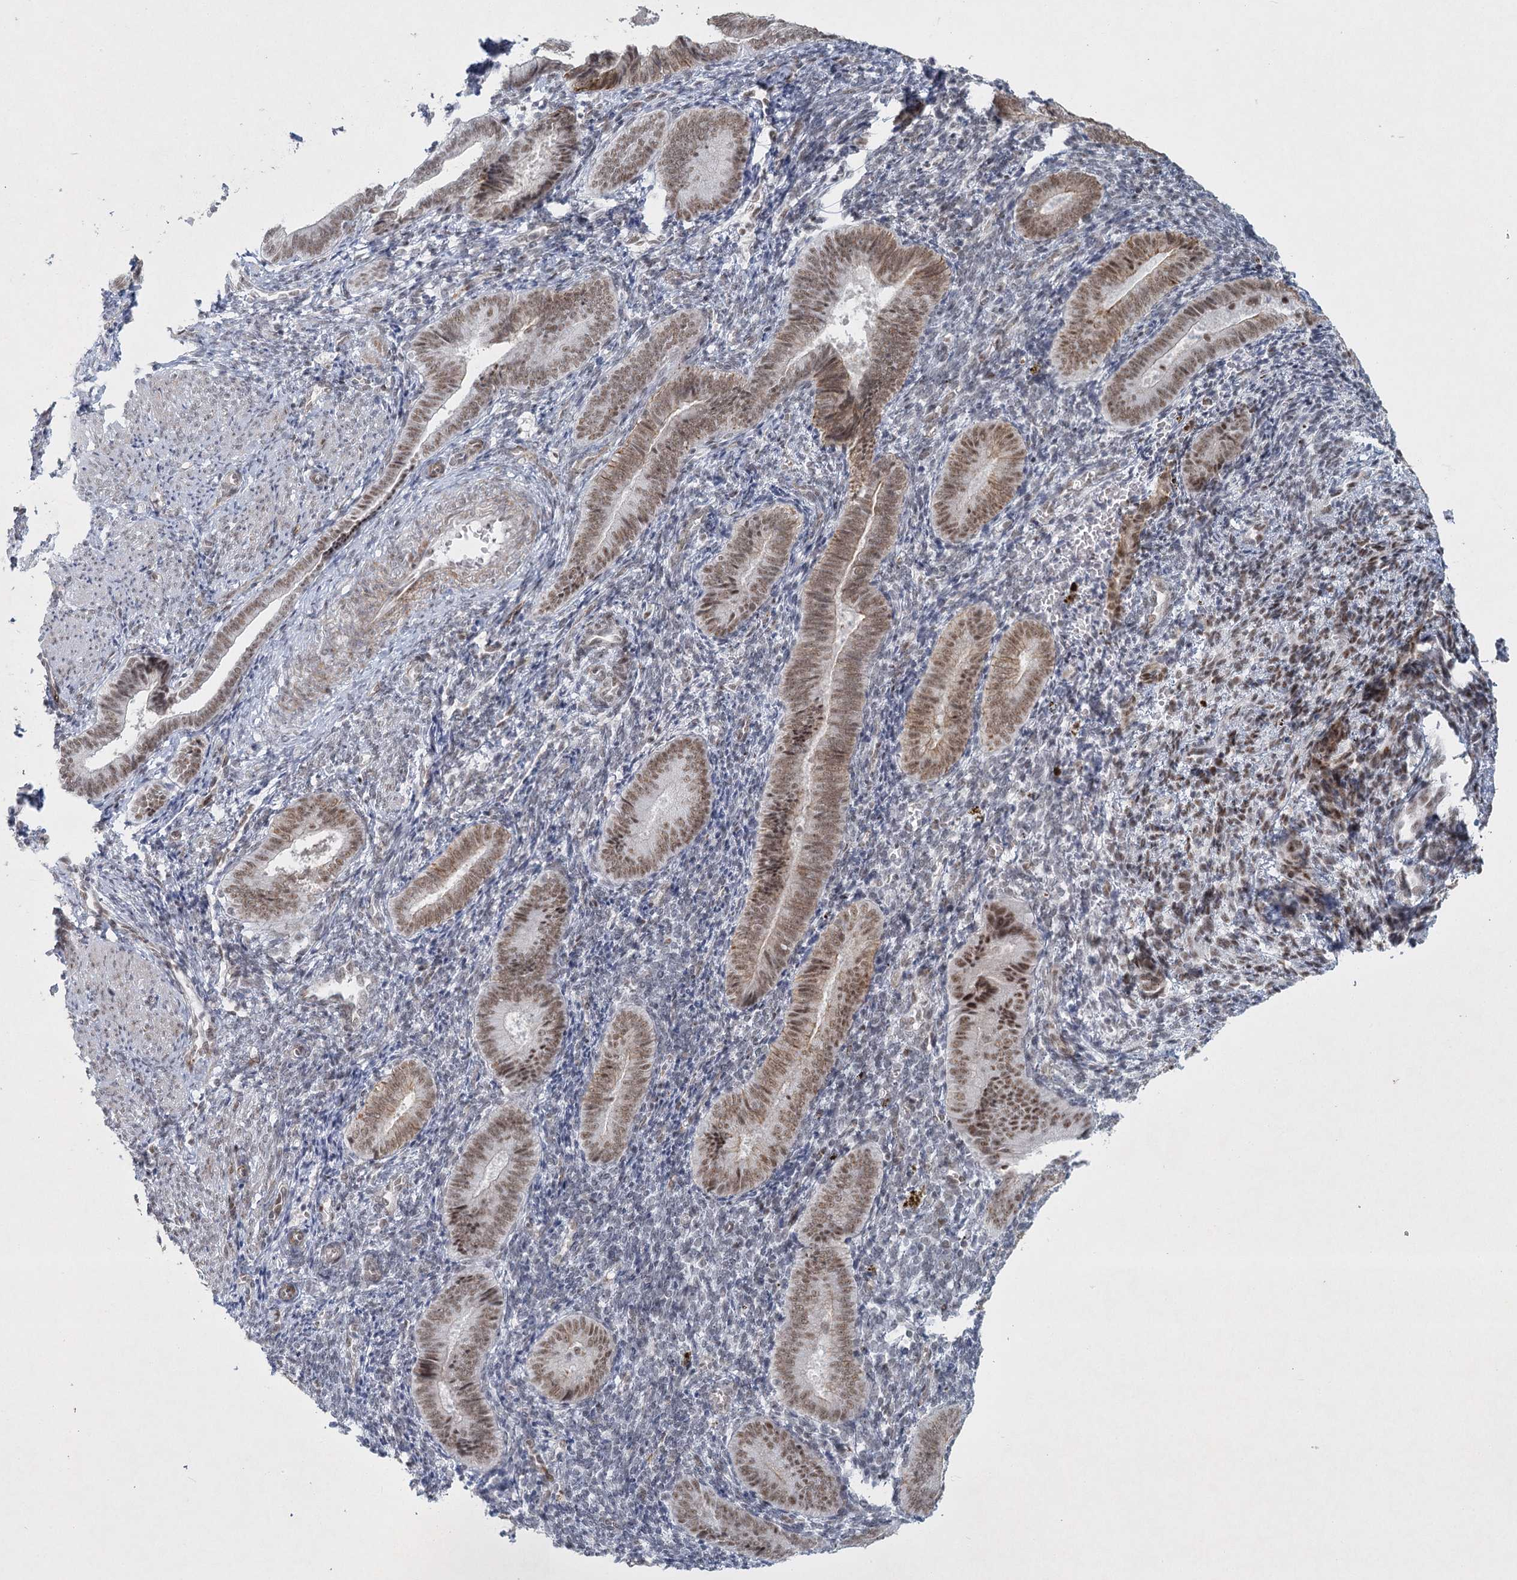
{"staining": {"intensity": "weak", "quantity": "25%-75%", "location": "nuclear"}, "tissue": "endometrium", "cell_type": "Cells in endometrial stroma", "image_type": "normal", "snomed": [{"axis": "morphology", "description": "Normal tissue, NOS"}, {"axis": "topography", "description": "Uterus"}, {"axis": "topography", "description": "Endometrium"}], "caption": "Human endometrium stained with a brown dye displays weak nuclear positive expression in approximately 25%-75% of cells in endometrial stroma.", "gene": "U2SURP", "patient": {"sex": "female", "age": 33}}